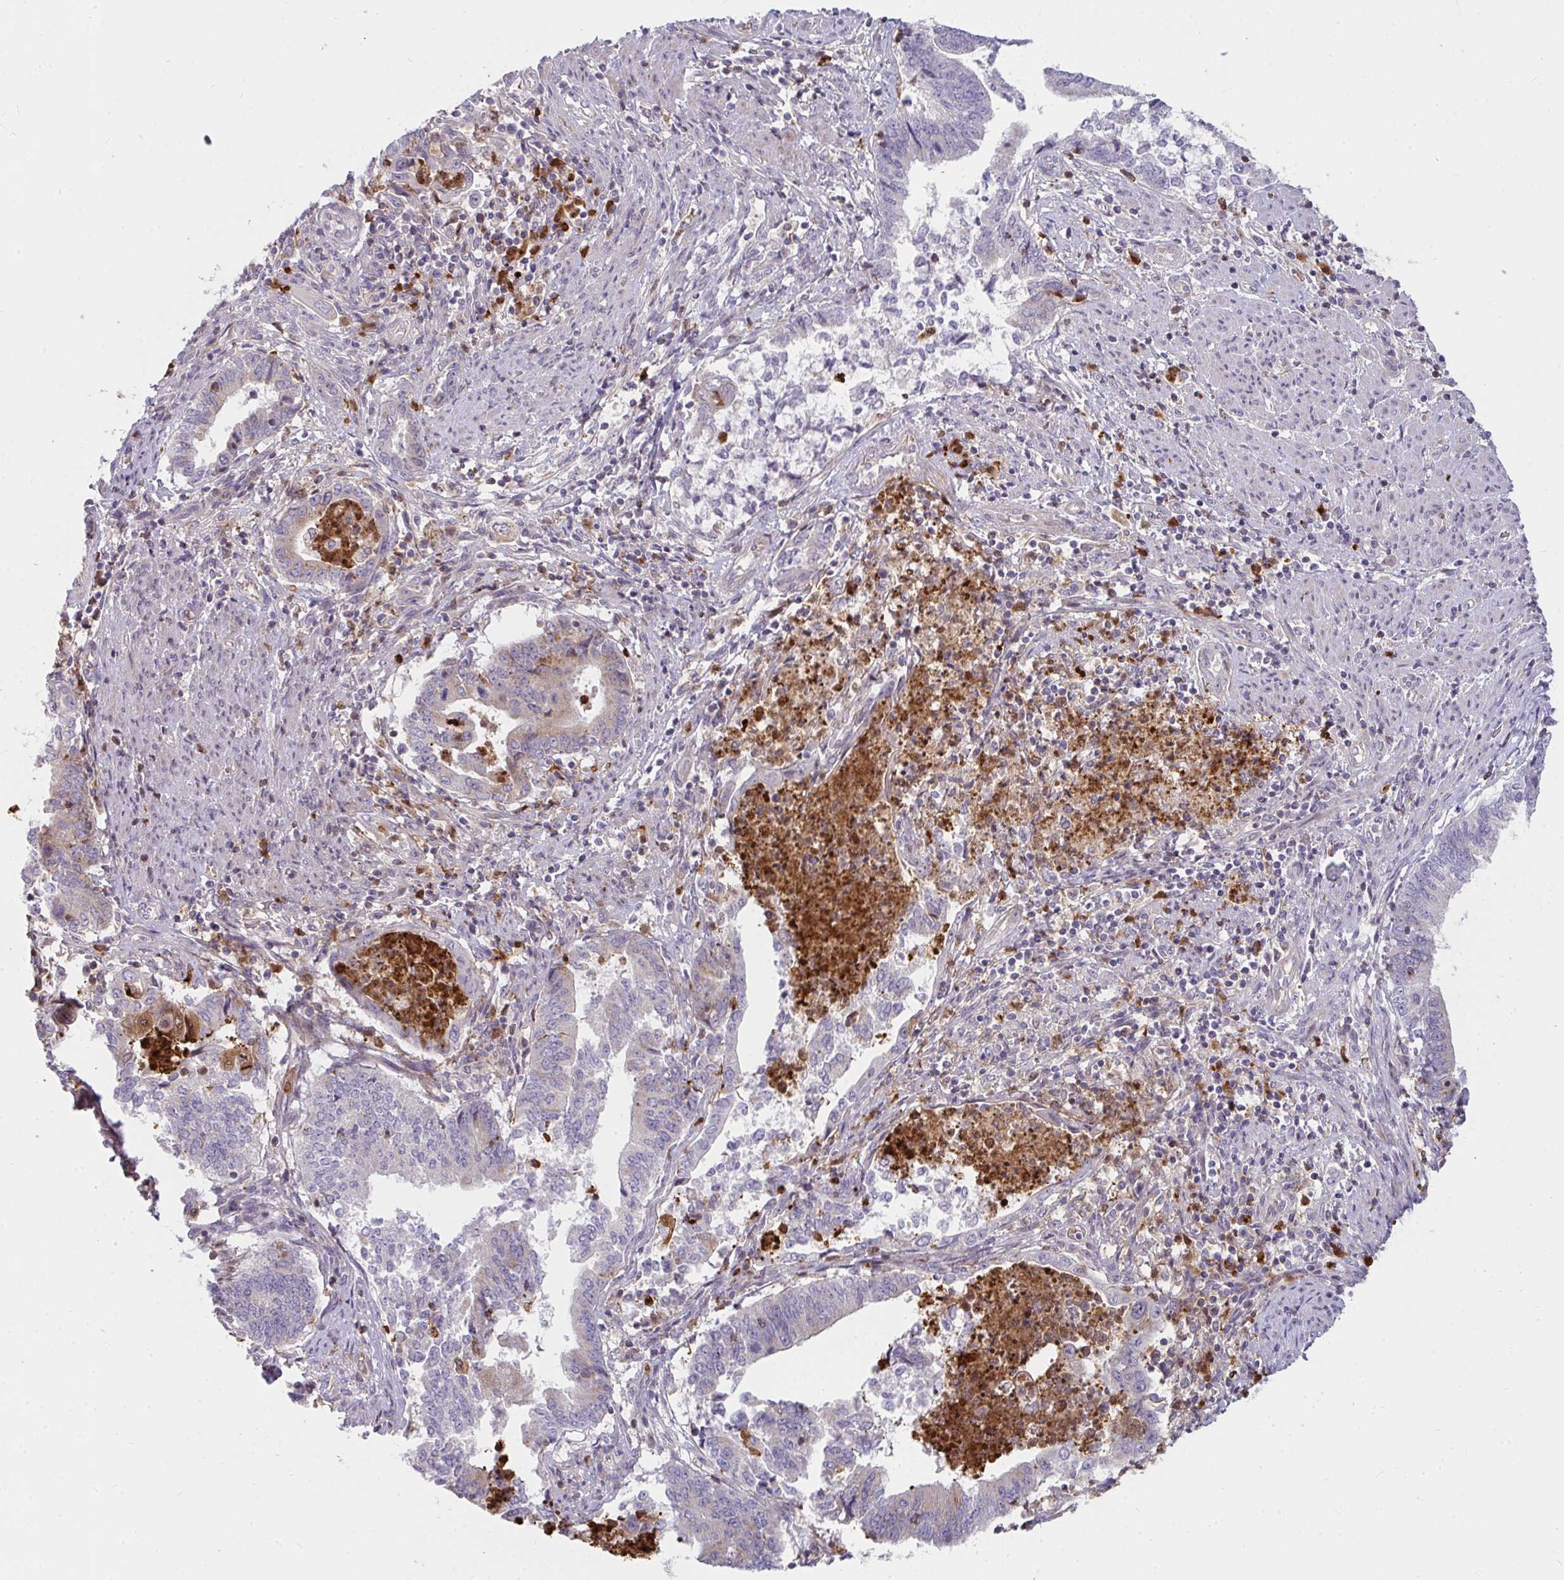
{"staining": {"intensity": "weak", "quantity": "<25%", "location": "cytoplasmic/membranous"}, "tissue": "endometrial cancer", "cell_type": "Tumor cells", "image_type": "cancer", "snomed": [{"axis": "morphology", "description": "Adenocarcinoma, NOS"}, {"axis": "topography", "description": "Endometrium"}], "caption": "A high-resolution photomicrograph shows immunohistochemistry staining of endometrial cancer, which shows no significant staining in tumor cells. (DAB IHC with hematoxylin counter stain).", "gene": "CSF3R", "patient": {"sex": "female", "age": 65}}